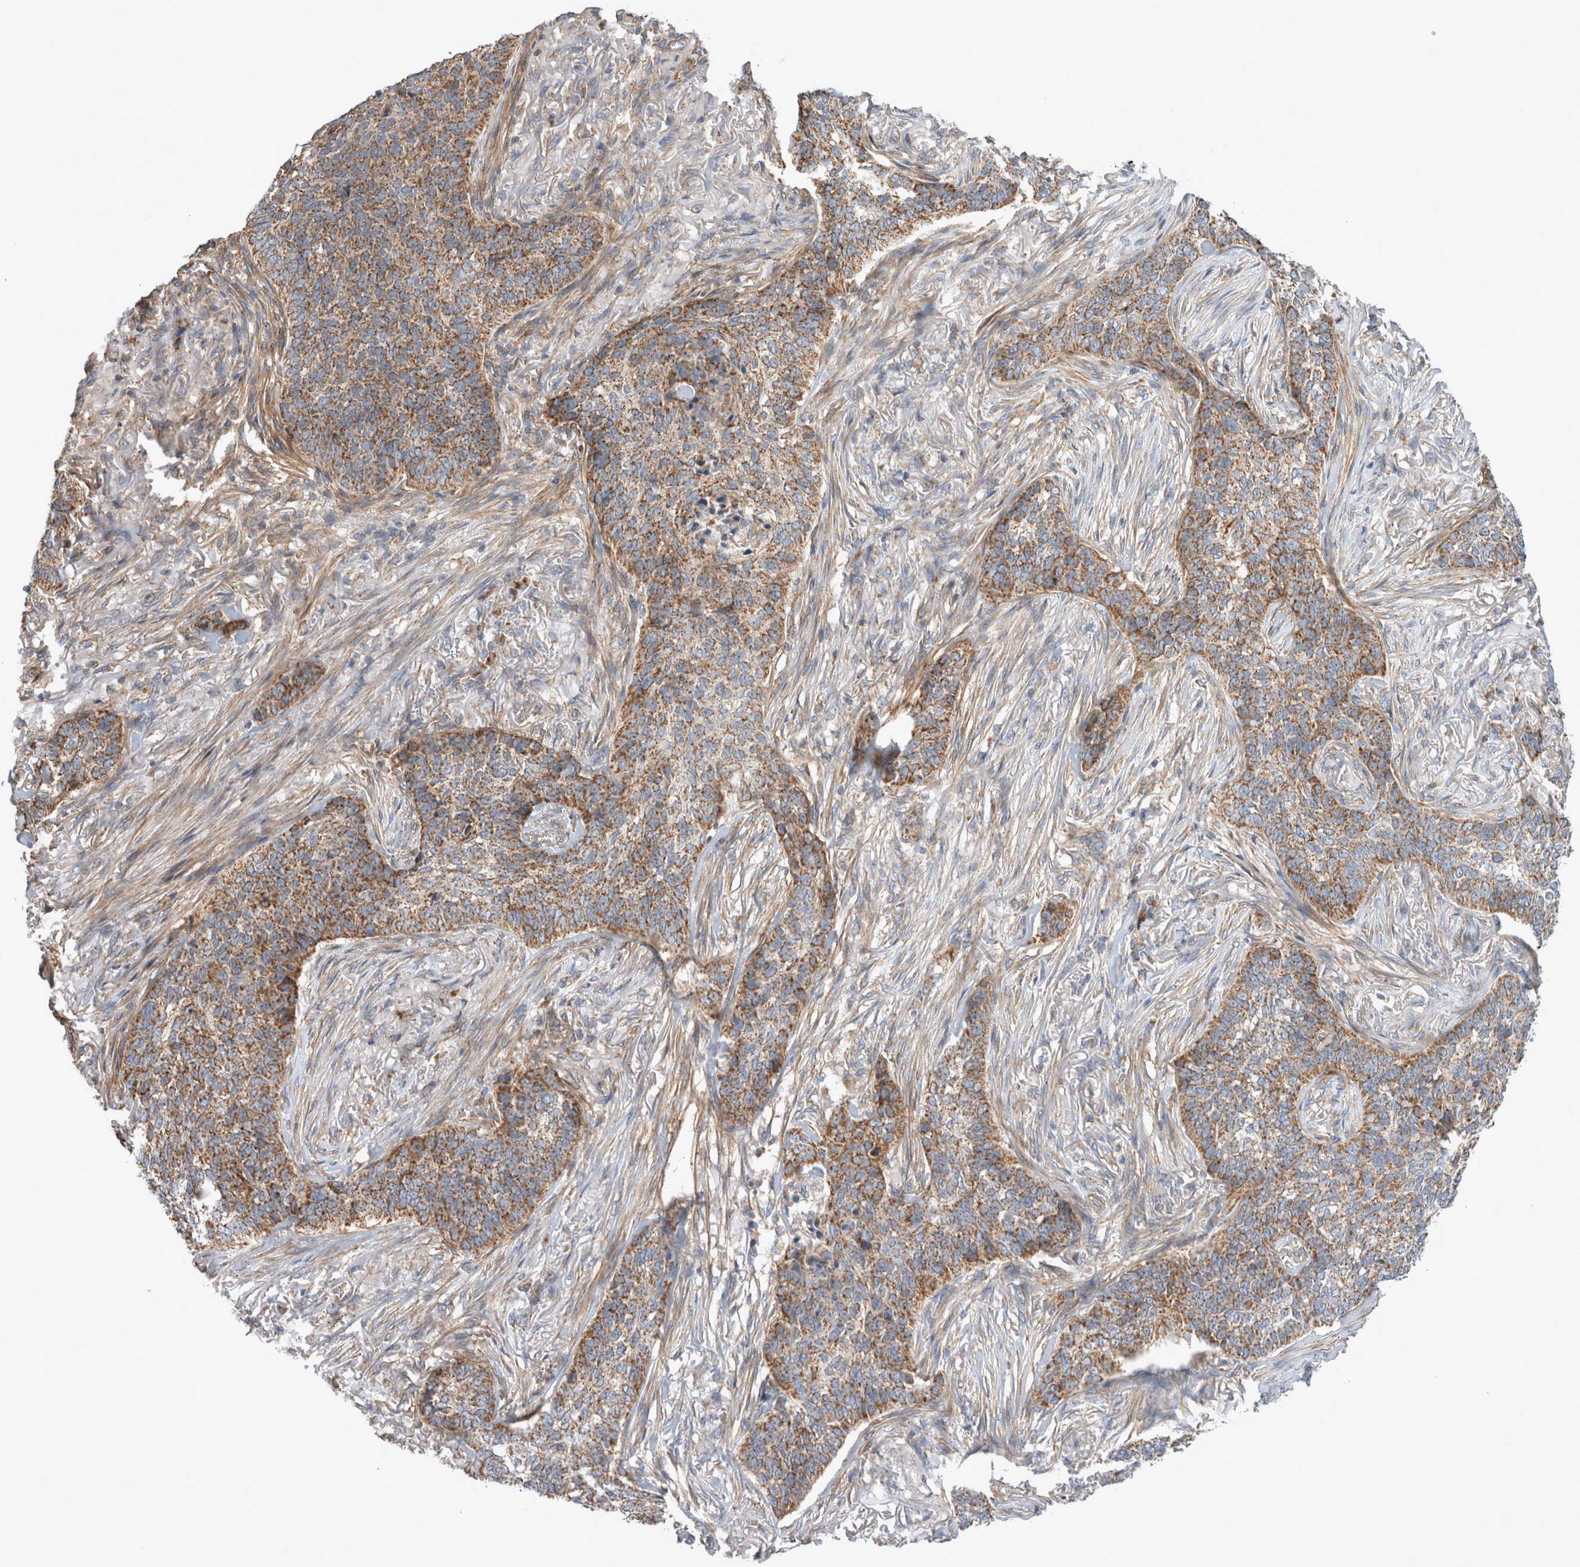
{"staining": {"intensity": "moderate", "quantity": ">75%", "location": "cytoplasmic/membranous"}, "tissue": "skin cancer", "cell_type": "Tumor cells", "image_type": "cancer", "snomed": [{"axis": "morphology", "description": "Basal cell carcinoma"}, {"axis": "topography", "description": "Skin"}], "caption": "Skin cancer was stained to show a protein in brown. There is medium levels of moderate cytoplasmic/membranous expression in about >75% of tumor cells.", "gene": "MRPS28", "patient": {"sex": "male", "age": 85}}